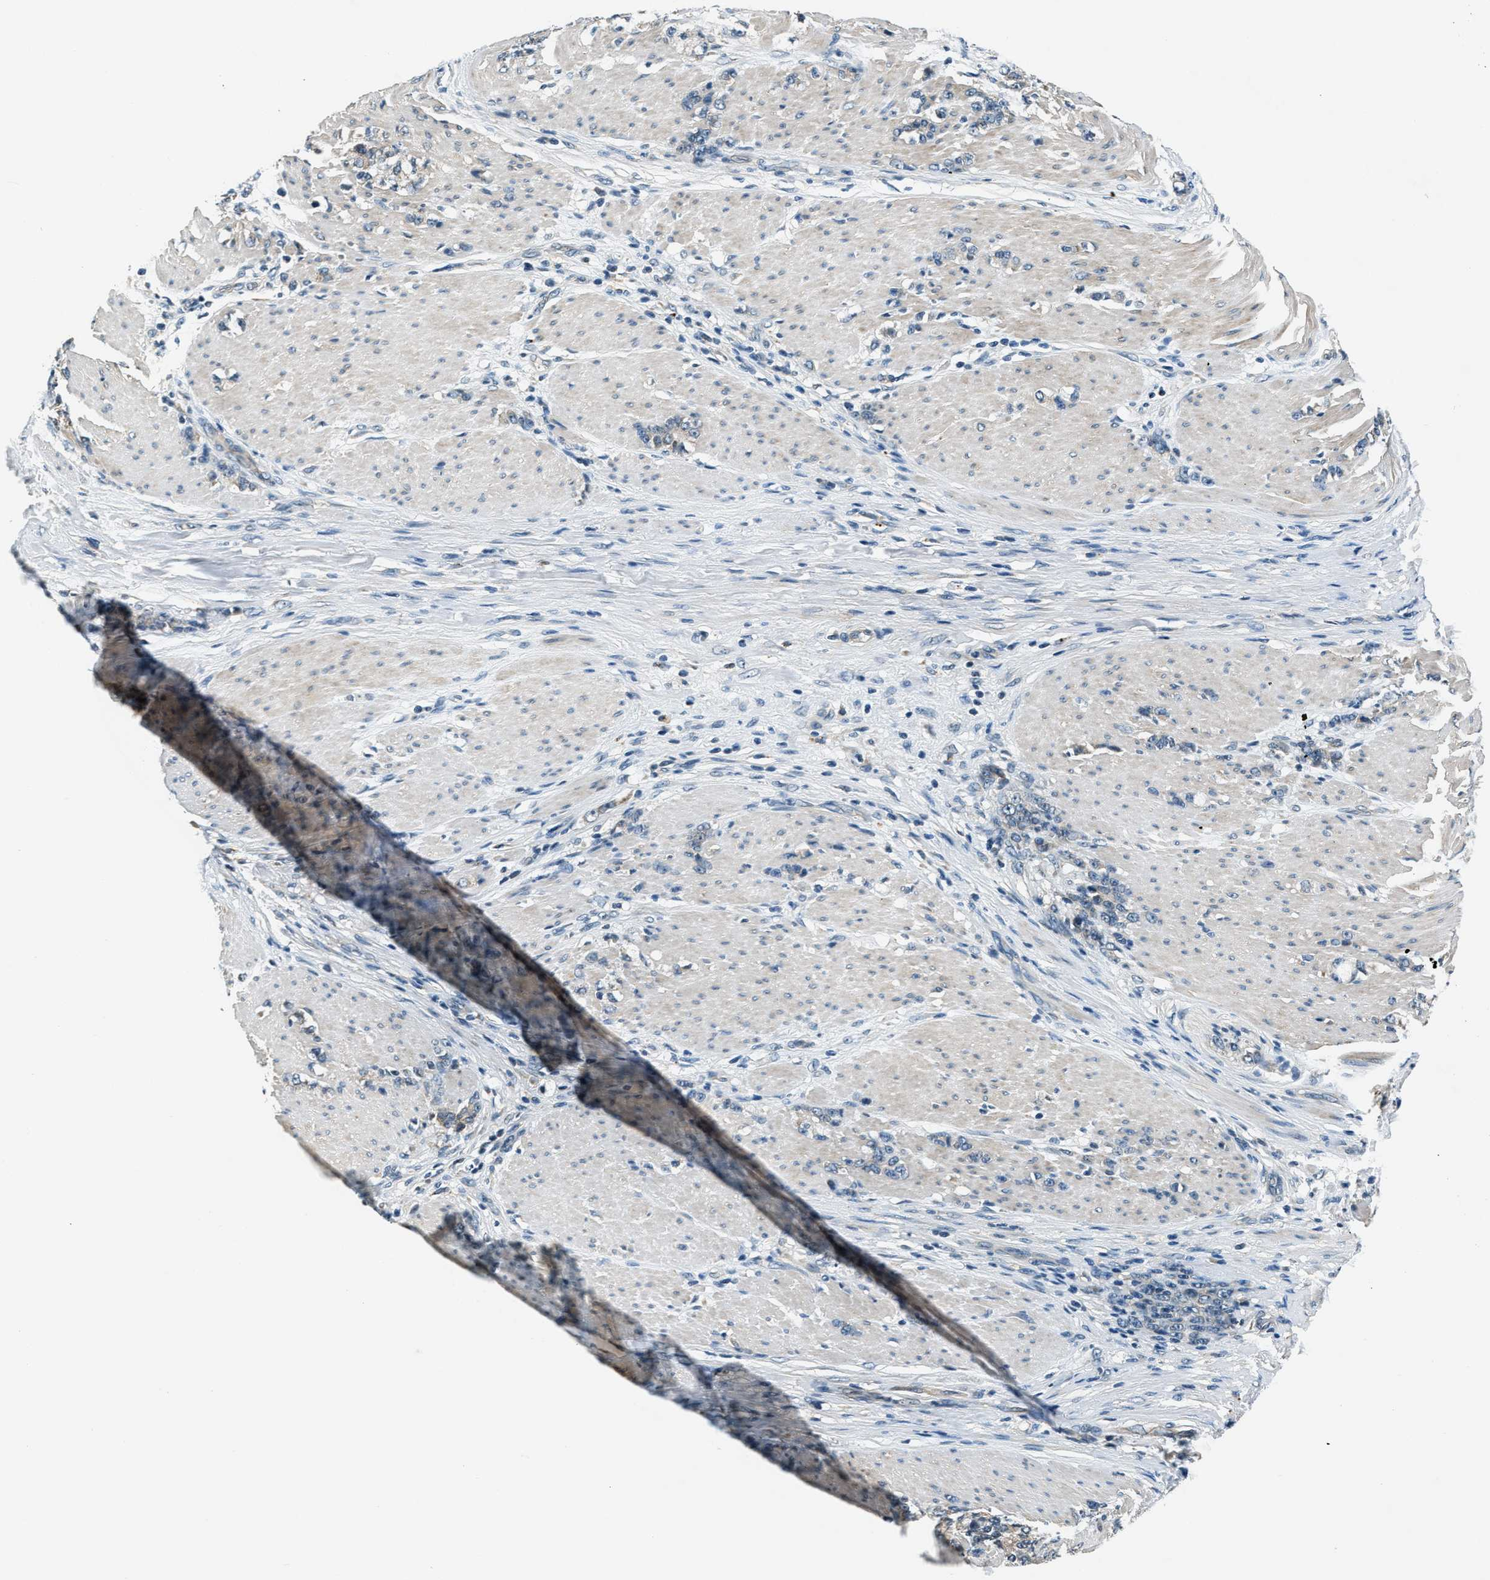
{"staining": {"intensity": "negative", "quantity": "none", "location": "none"}, "tissue": "stomach cancer", "cell_type": "Tumor cells", "image_type": "cancer", "snomed": [{"axis": "morphology", "description": "Adenocarcinoma, NOS"}, {"axis": "topography", "description": "Stomach, lower"}], "caption": "IHC photomicrograph of stomach adenocarcinoma stained for a protein (brown), which displays no staining in tumor cells. (DAB (3,3'-diaminobenzidine) immunohistochemistry, high magnification).", "gene": "NME8", "patient": {"sex": "male", "age": 88}}